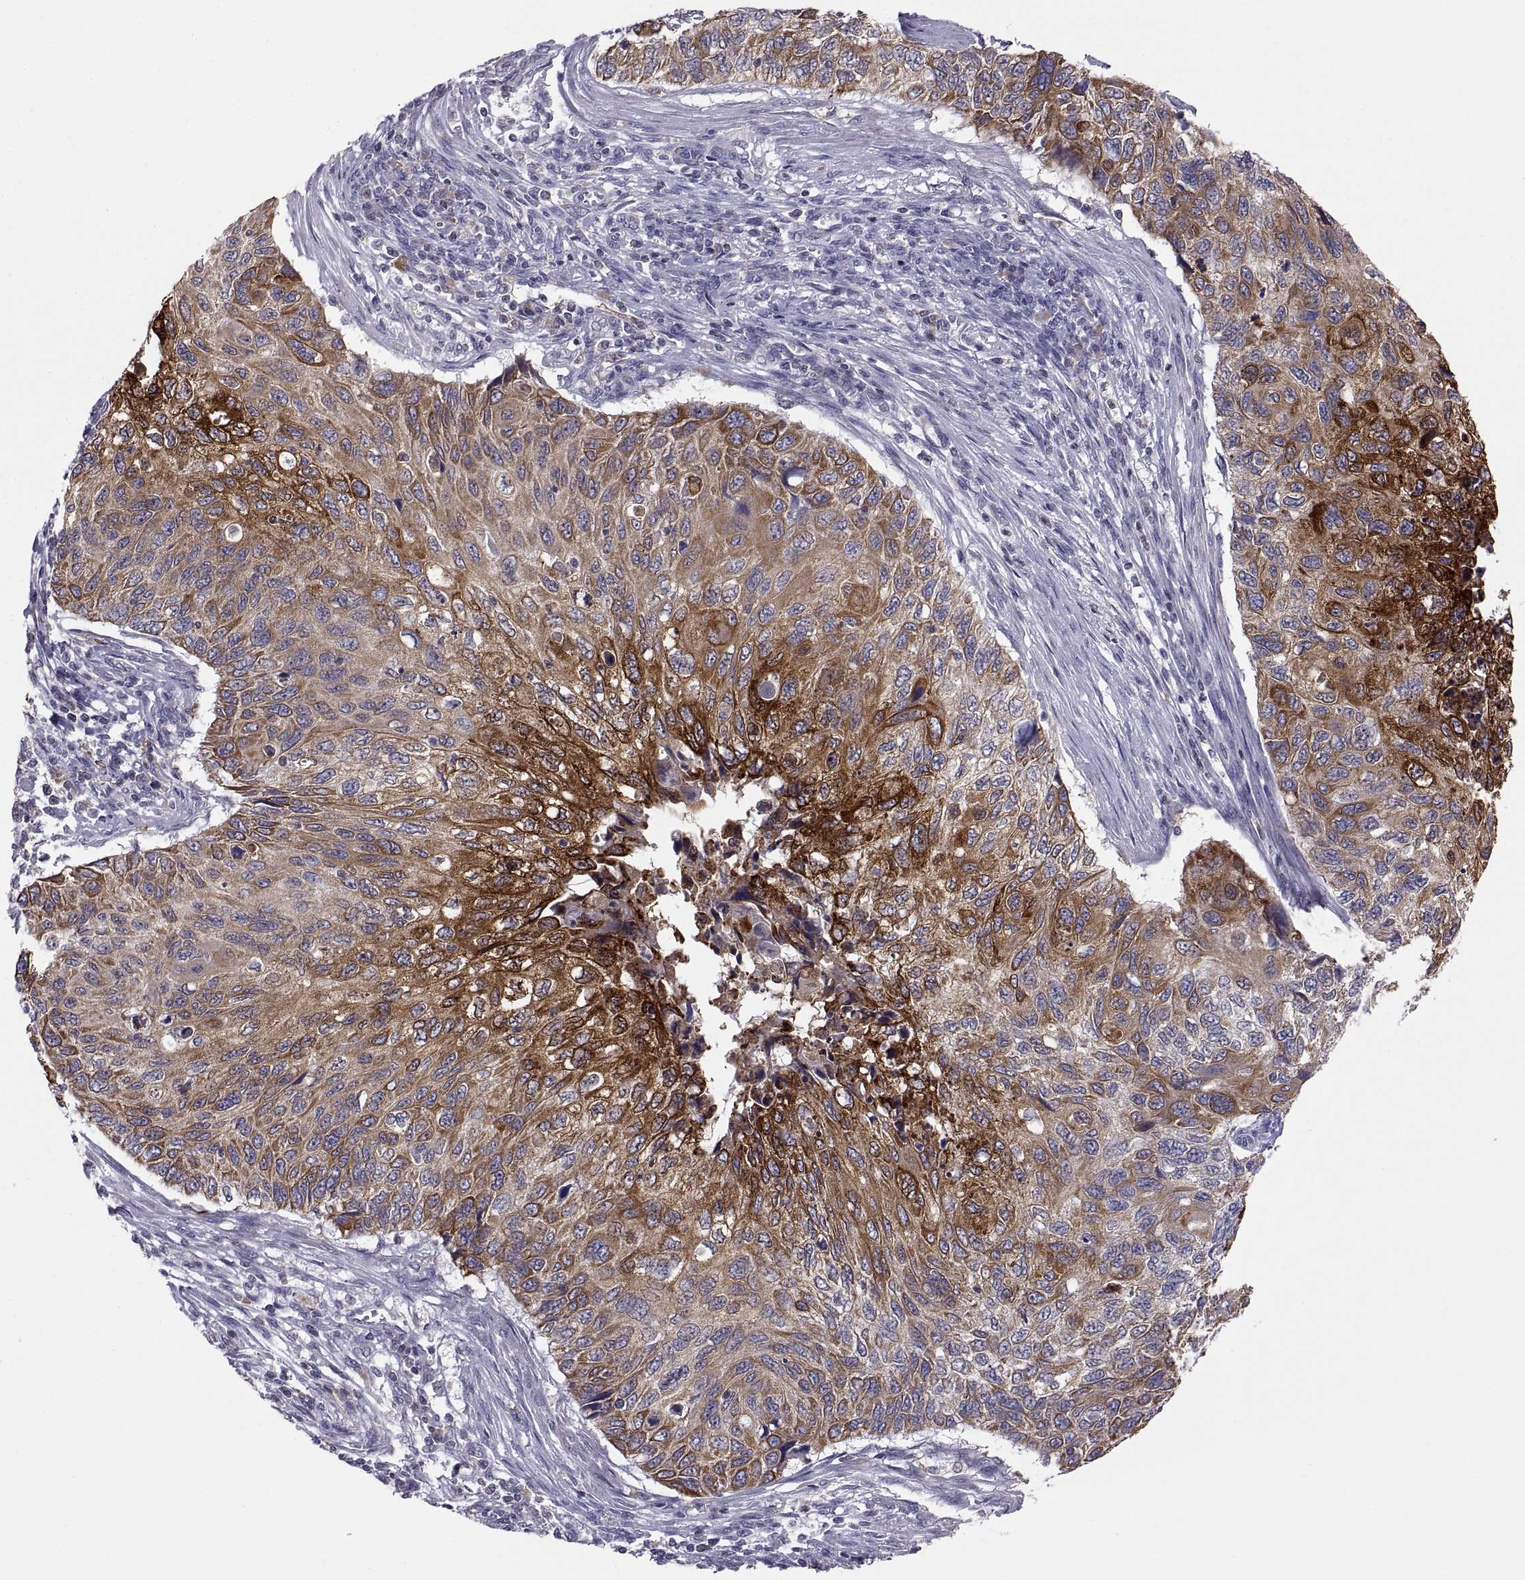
{"staining": {"intensity": "strong", "quantity": "25%-75%", "location": "cytoplasmic/membranous"}, "tissue": "cervical cancer", "cell_type": "Tumor cells", "image_type": "cancer", "snomed": [{"axis": "morphology", "description": "Squamous cell carcinoma, NOS"}, {"axis": "topography", "description": "Cervix"}], "caption": "Brown immunohistochemical staining in cervical squamous cell carcinoma exhibits strong cytoplasmic/membranous positivity in approximately 25%-75% of tumor cells.", "gene": "ERO1A", "patient": {"sex": "female", "age": 70}}